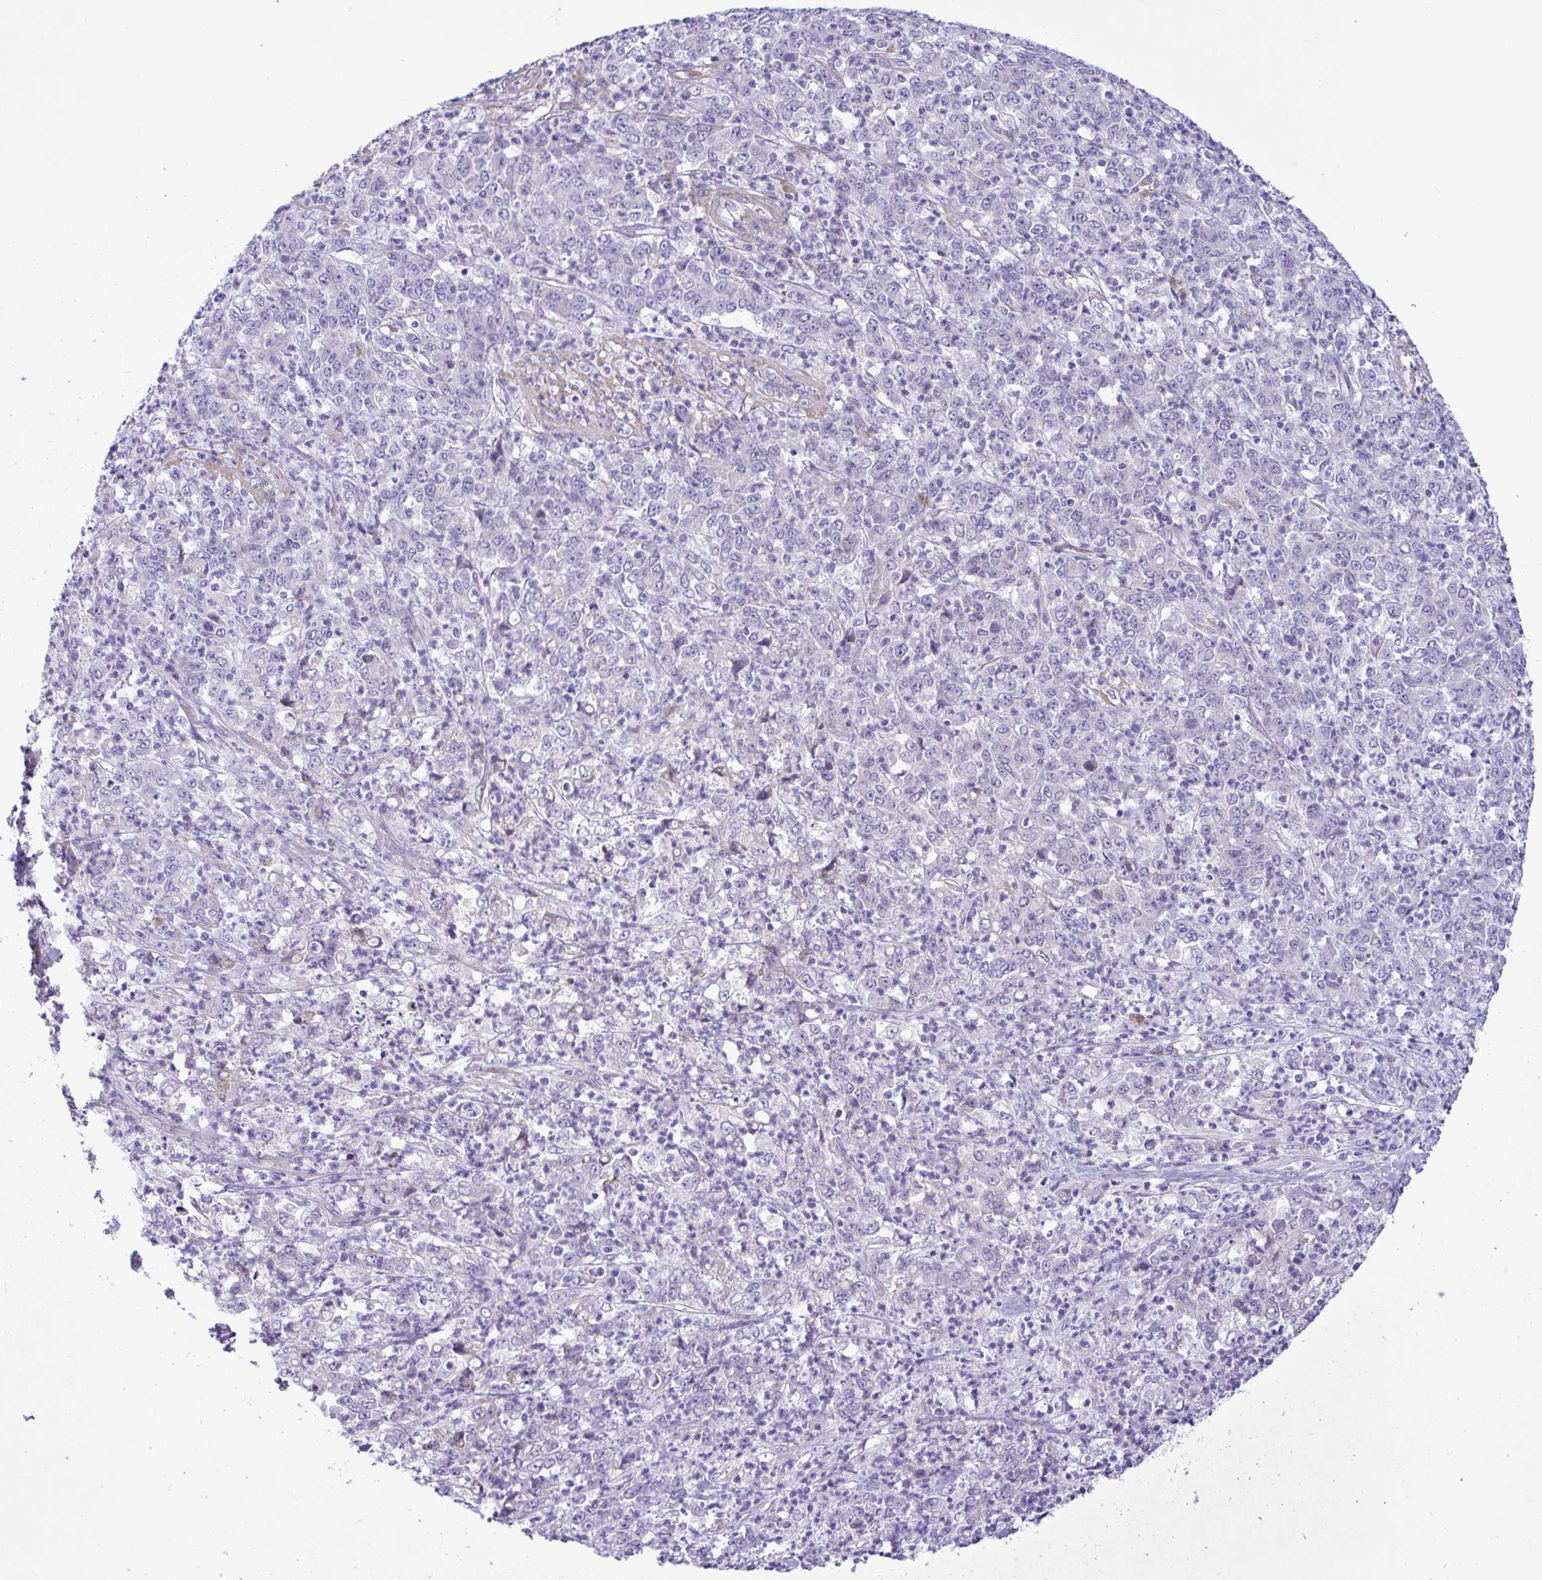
{"staining": {"intensity": "negative", "quantity": "none", "location": "none"}, "tissue": "stomach cancer", "cell_type": "Tumor cells", "image_type": "cancer", "snomed": [{"axis": "morphology", "description": "Adenocarcinoma, NOS"}, {"axis": "topography", "description": "Stomach, lower"}], "caption": "Immunohistochemical staining of human stomach adenocarcinoma exhibits no significant staining in tumor cells.", "gene": "FAM86B1", "patient": {"sex": "female", "age": 71}}